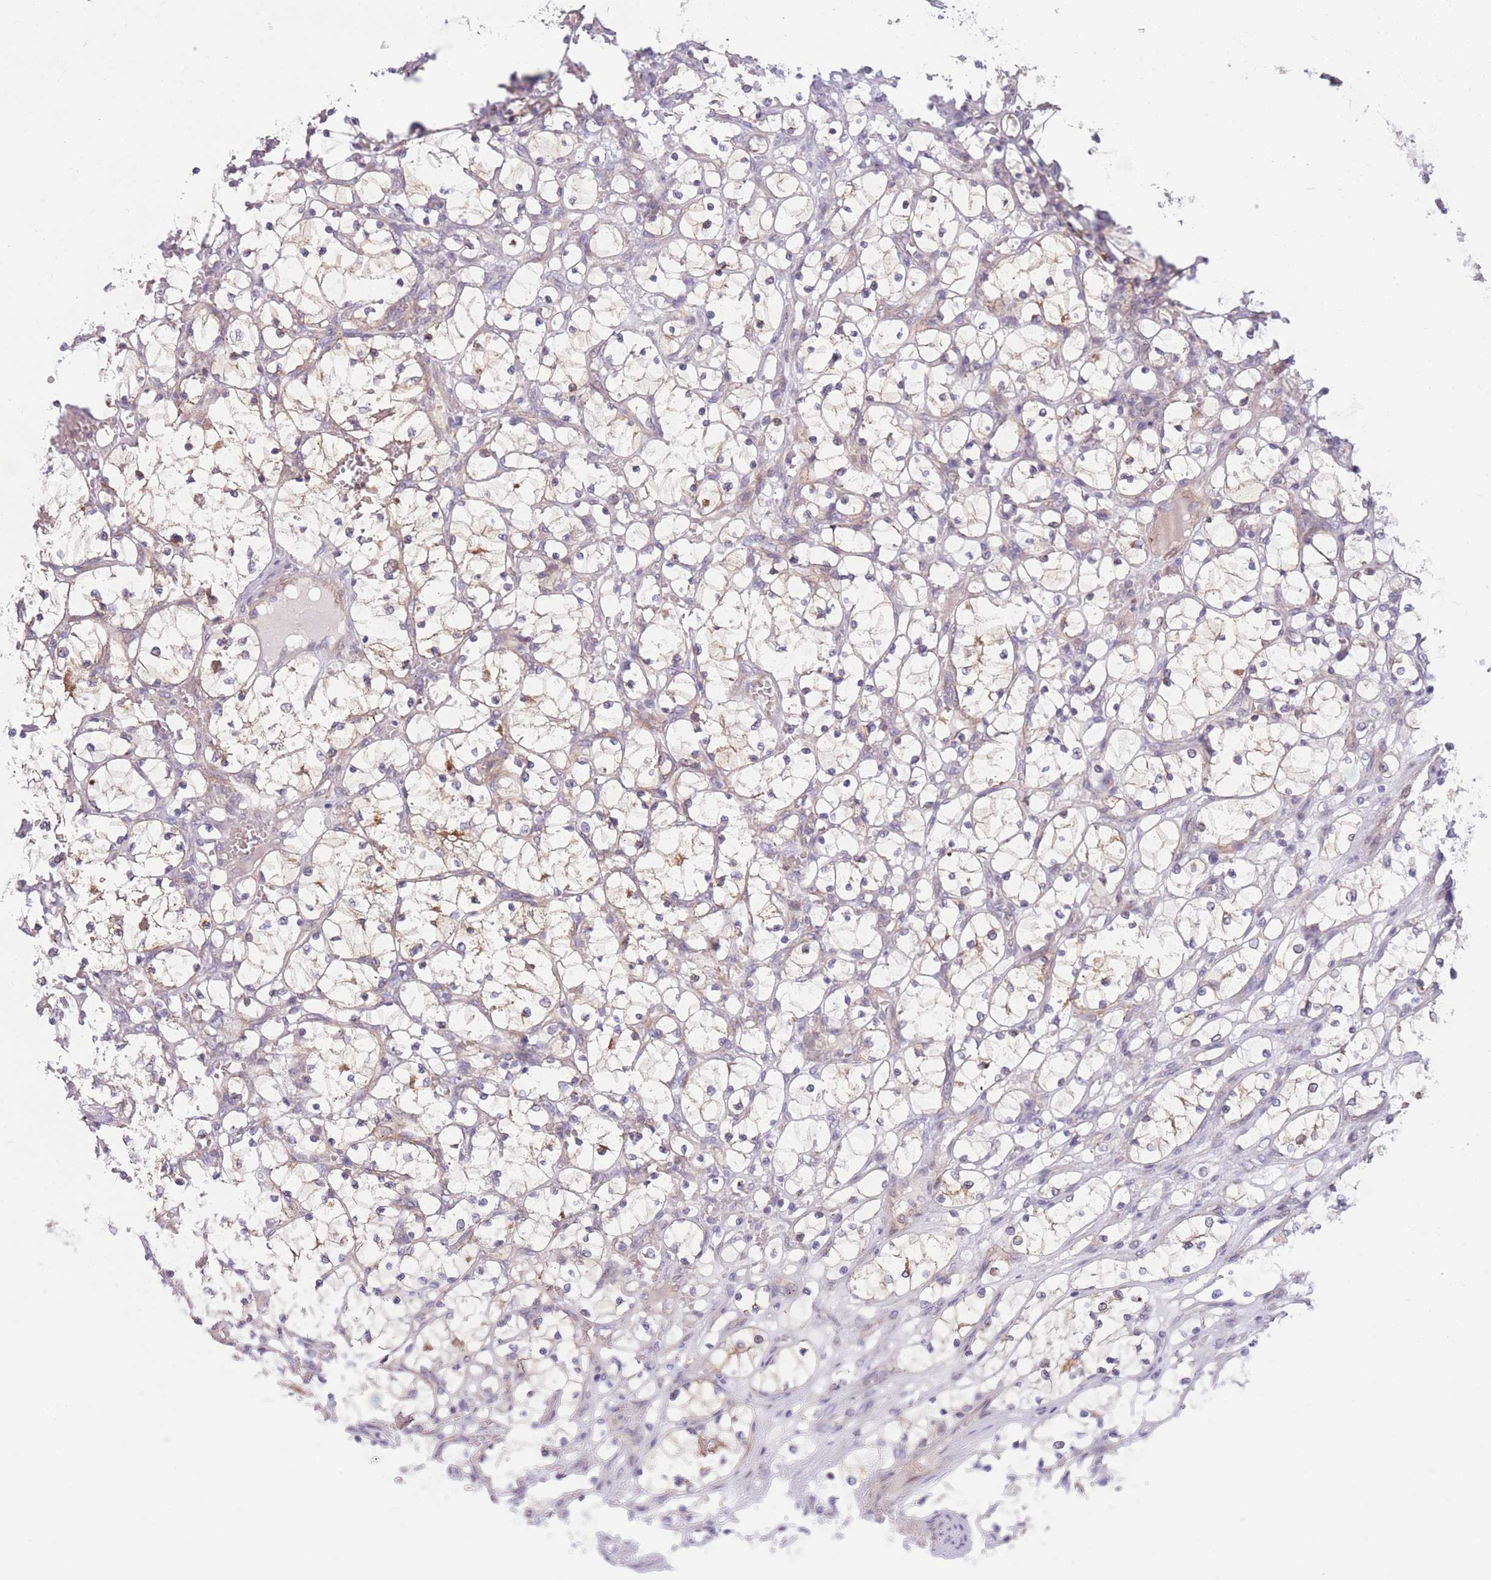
{"staining": {"intensity": "weak", "quantity": "<25%", "location": "cytoplasmic/membranous"}, "tissue": "renal cancer", "cell_type": "Tumor cells", "image_type": "cancer", "snomed": [{"axis": "morphology", "description": "Adenocarcinoma, NOS"}, {"axis": "topography", "description": "Kidney"}], "caption": "The histopathology image demonstrates no significant positivity in tumor cells of renal cancer. Nuclei are stained in blue.", "gene": "PDE4A", "patient": {"sex": "female", "age": 69}}